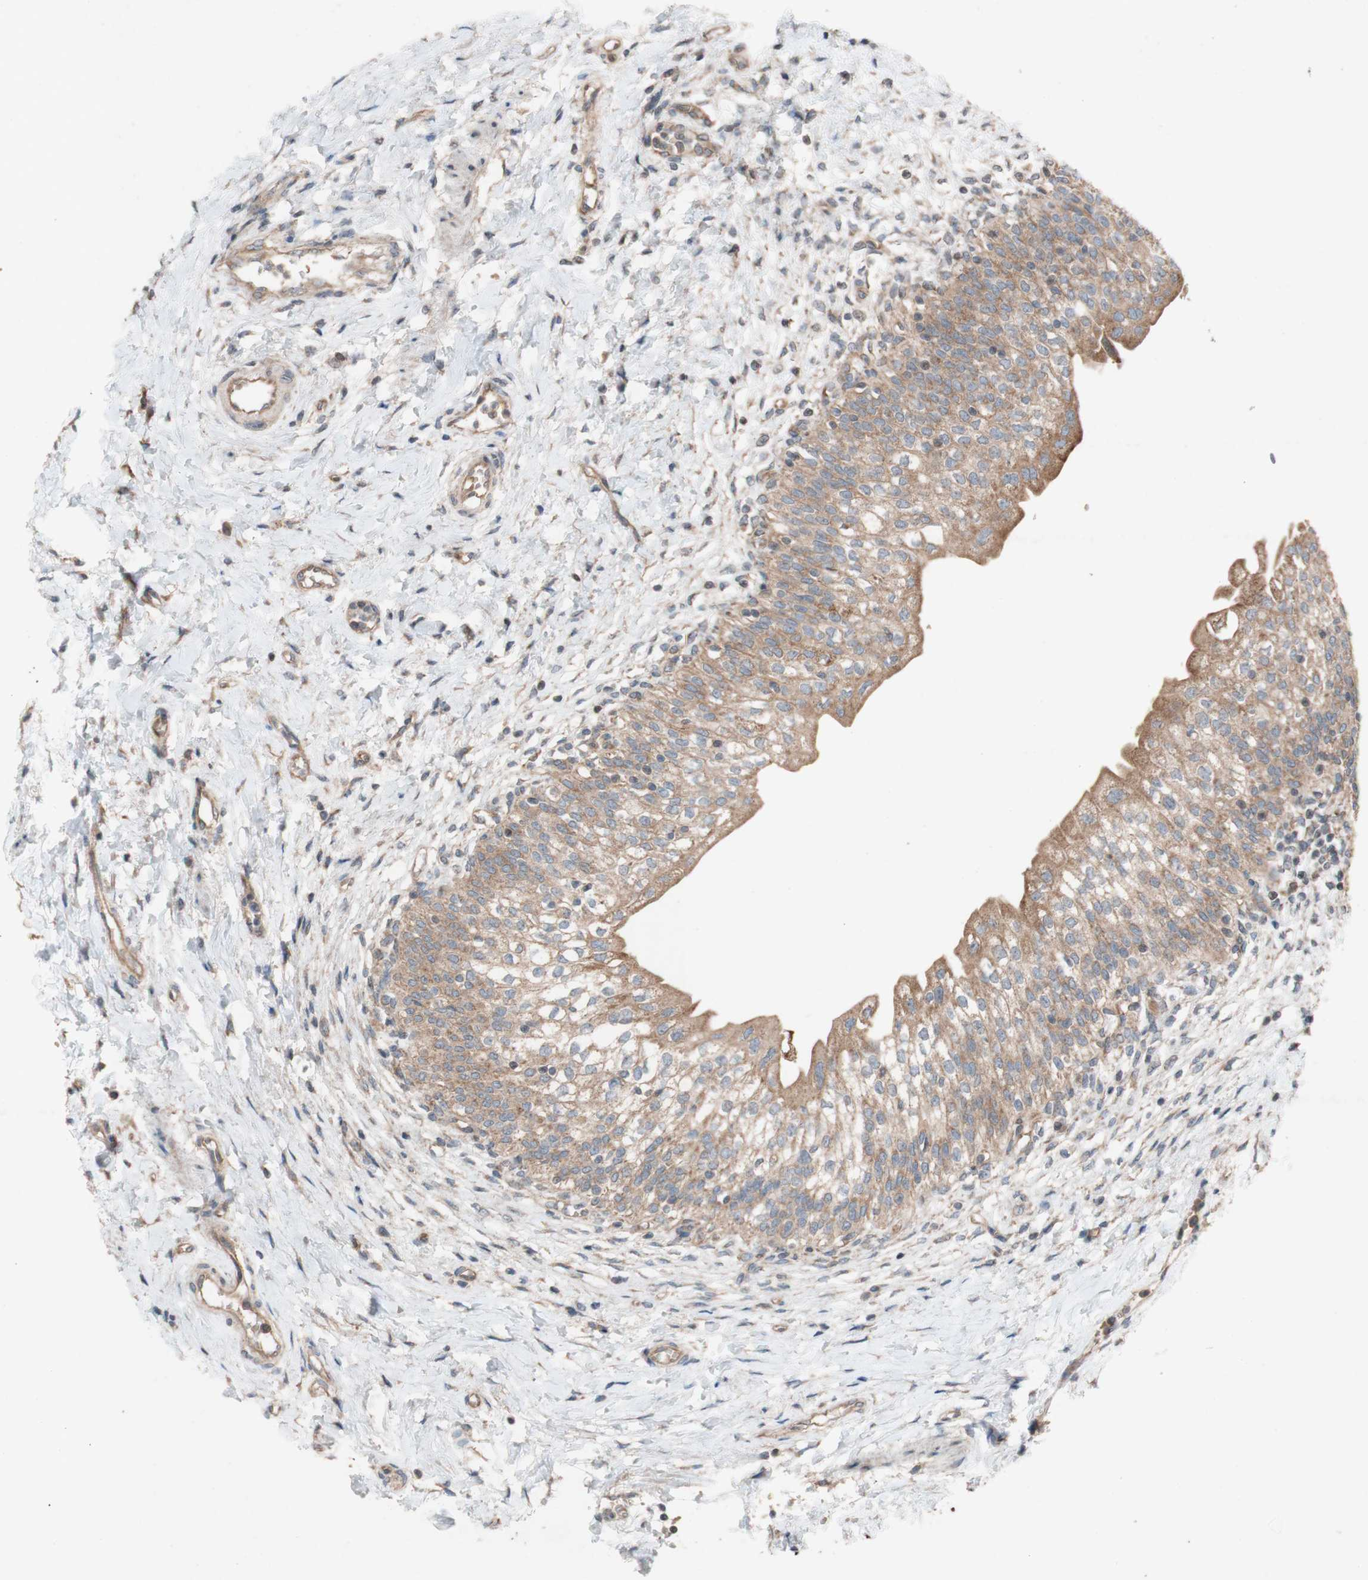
{"staining": {"intensity": "moderate", "quantity": ">75%", "location": "cytoplasmic/membranous"}, "tissue": "urinary bladder", "cell_type": "Urothelial cells", "image_type": "normal", "snomed": [{"axis": "morphology", "description": "Normal tissue, NOS"}, {"axis": "topography", "description": "Urinary bladder"}], "caption": "A high-resolution micrograph shows immunohistochemistry staining of normal urinary bladder, which displays moderate cytoplasmic/membranous positivity in about >75% of urothelial cells.", "gene": "TST", "patient": {"sex": "male", "age": 55}}